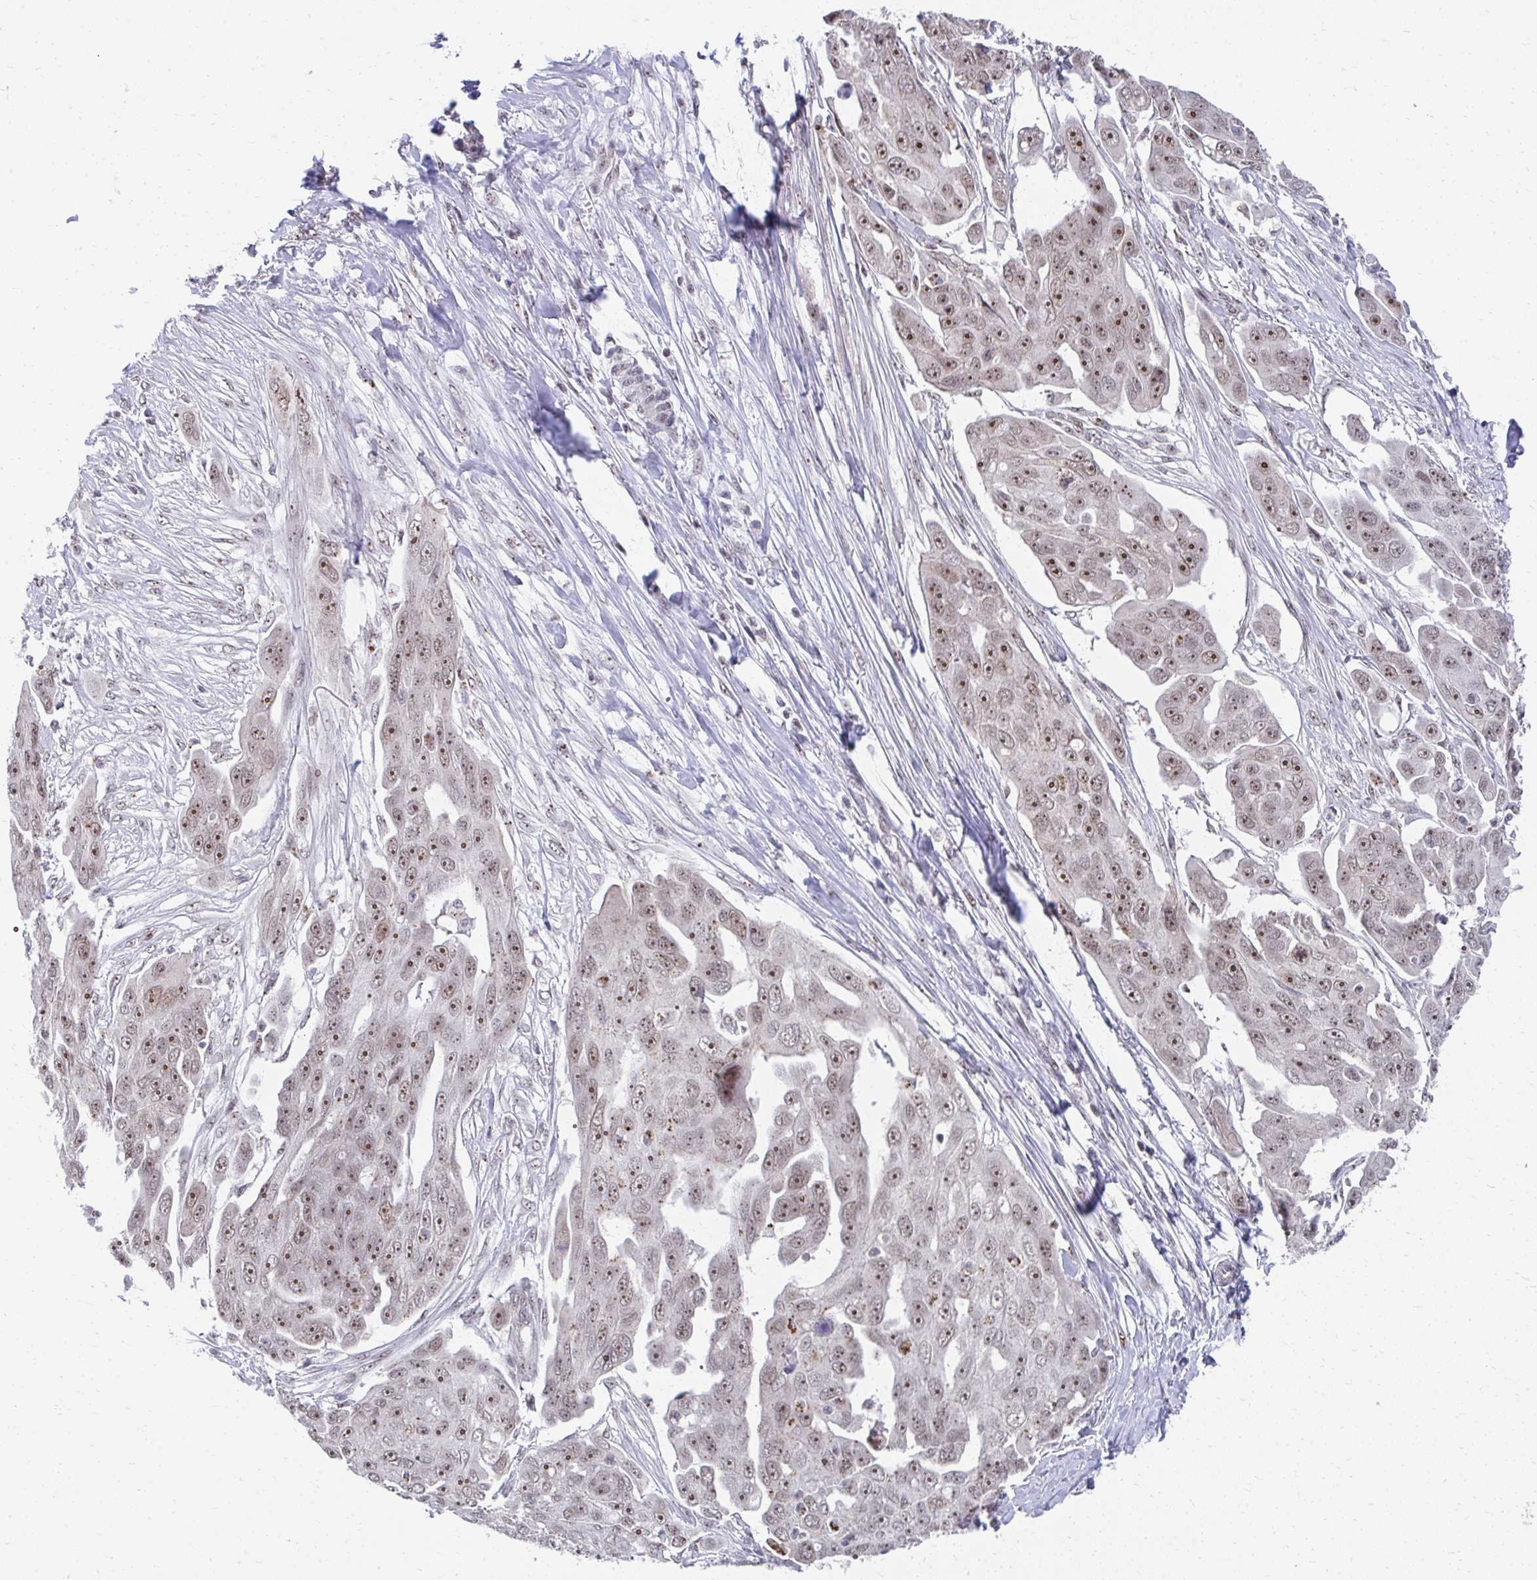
{"staining": {"intensity": "moderate", "quantity": ">75%", "location": "nuclear"}, "tissue": "ovarian cancer", "cell_type": "Tumor cells", "image_type": "cancer", "snomed": [{"axis": "morphology", "description": "Carcinoma, endometroid"}, {"axis": "topography", "description": "Ovary"}], "caption": "IHC photomicrograph of human ovarian cancer (endometroid carcinoma) stained for a protein (brown), which exhibits medium levels of moderate nuclear staining in about >75% of tumor cells.", "gene": "HIRA", "patient": {"sex": "female", "age": 70}}